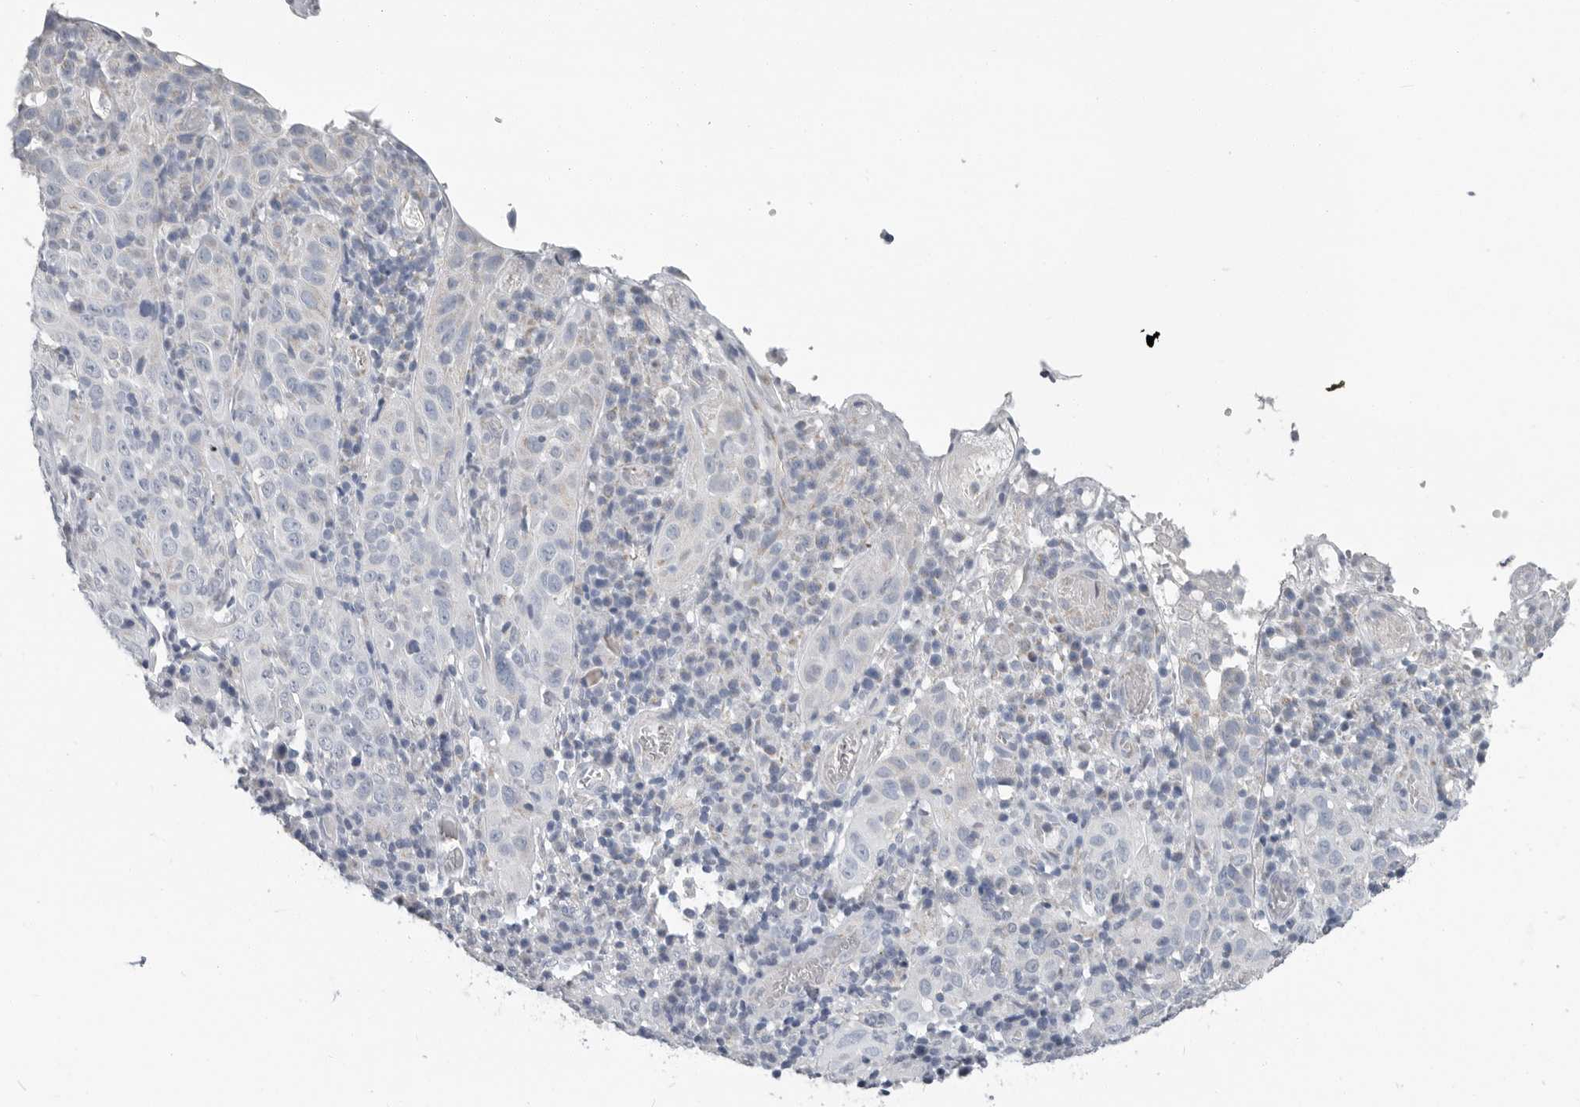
{"staining": {"intensity": "negative", "quantity": "none", "location": "none"}, "tissue": "cervical cancer", "cell_type": "Tumor cells", "image_type": "cancer", "snomed": [{"axis": "morphology", "description": "Squamous cell carcinoma, NOS"}, {"axis": "topography", "description": "Cervix"}], "caption": "A micrograph of cervical squamous cell carcinoma stained for a protein reveals no brown staining in tumor cells.", "gene": "PLN", "patient": {"sex": "female", "age": 46}}